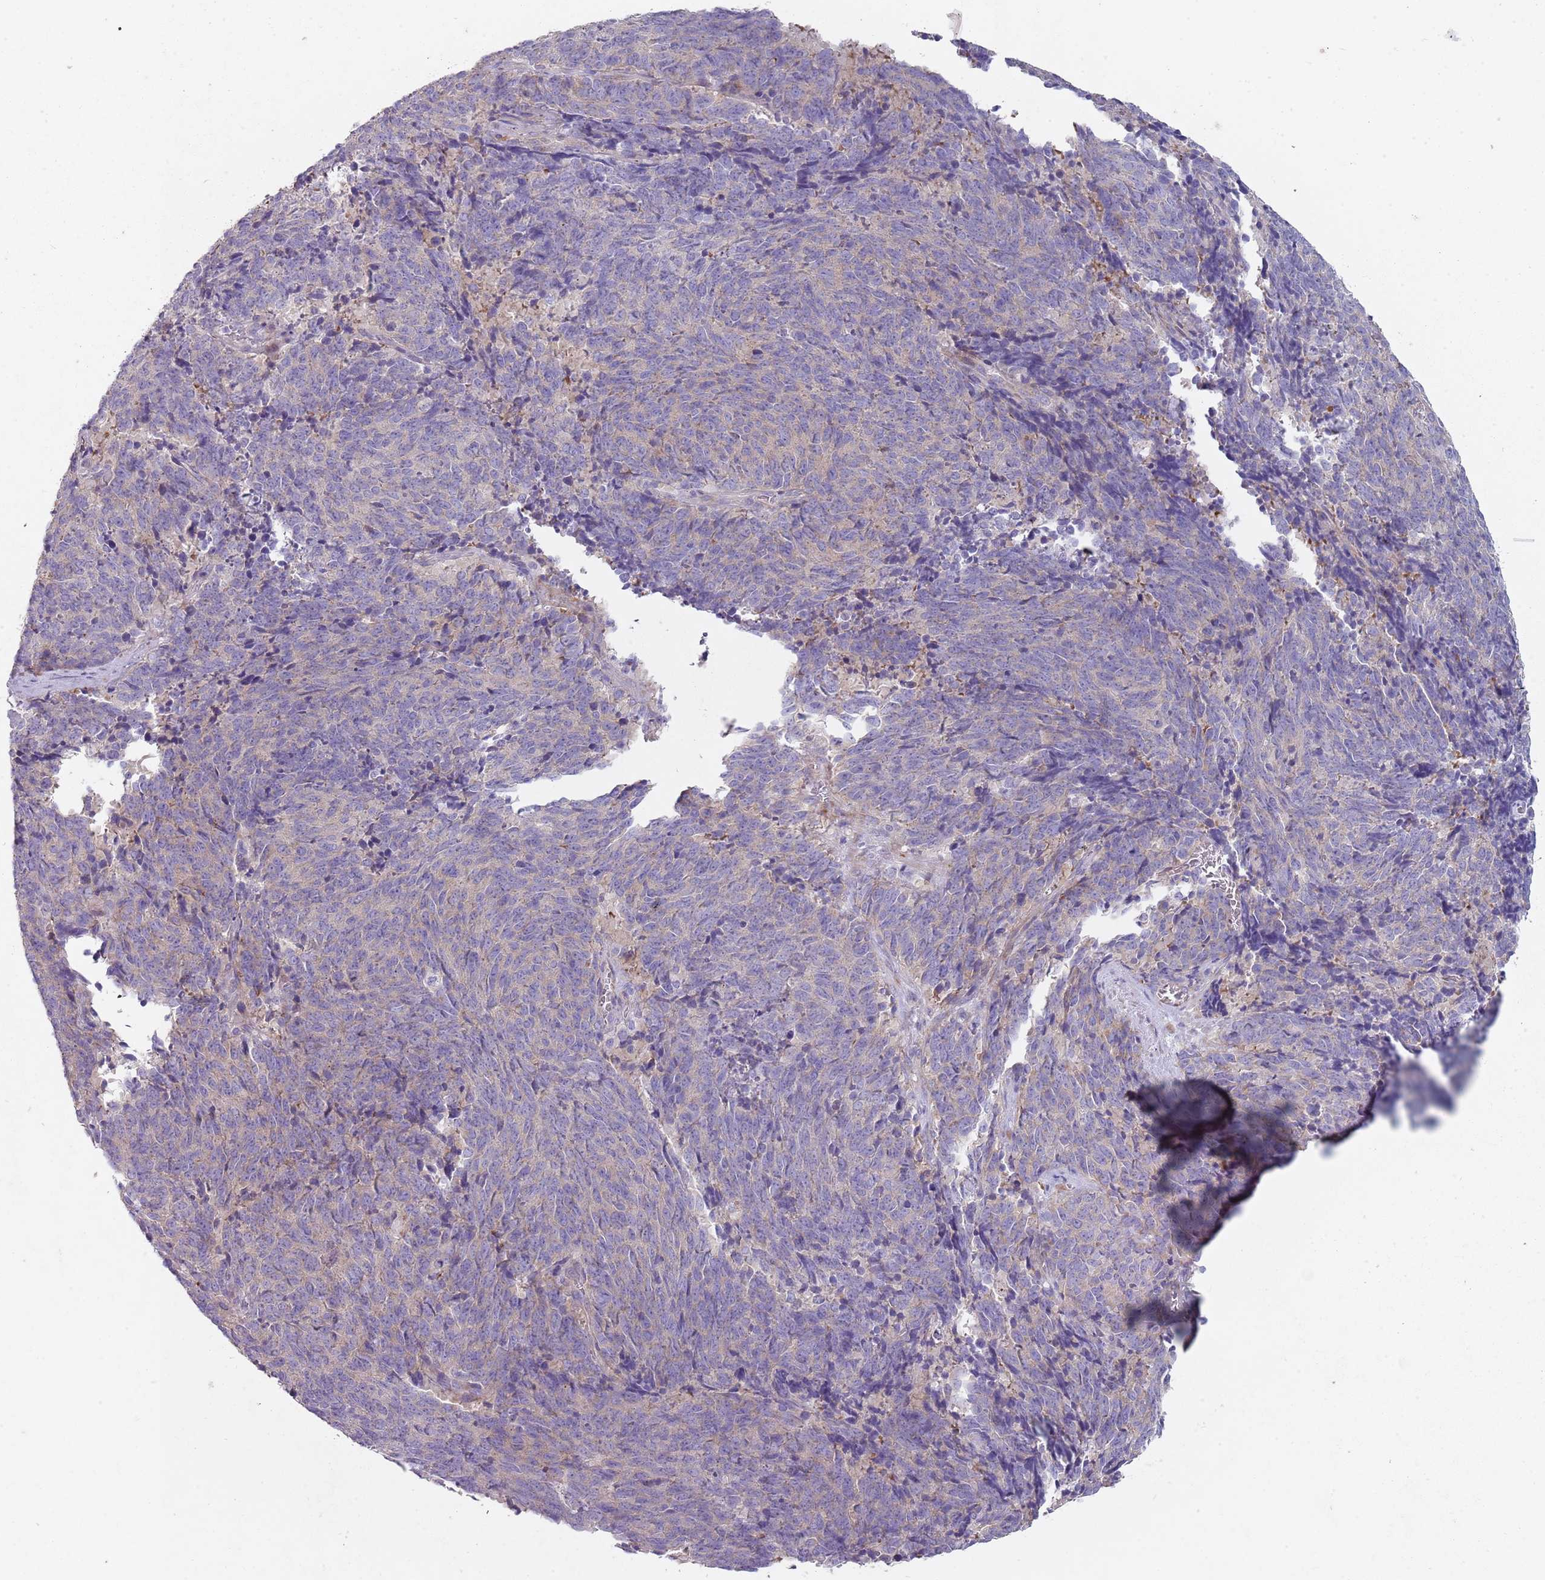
{"staining": {"intensity": "negative", "quantity": "none", "location": "none"}, "tissue": "cervical cancer", "cell_type": "Tumor cells", "image_type": "cancer", "snomed": [{"axis": "morphology", "description": "Squamous cell carcinoma, NOS"}, {"axis": "topography", "description": "Cervix"}], "caption": "Human cervical cancer stained for a protein using IHC reveals no staining in tumor cells.", "gene": "ZNF583", "patient": {"sex": "female", "age": 29}}